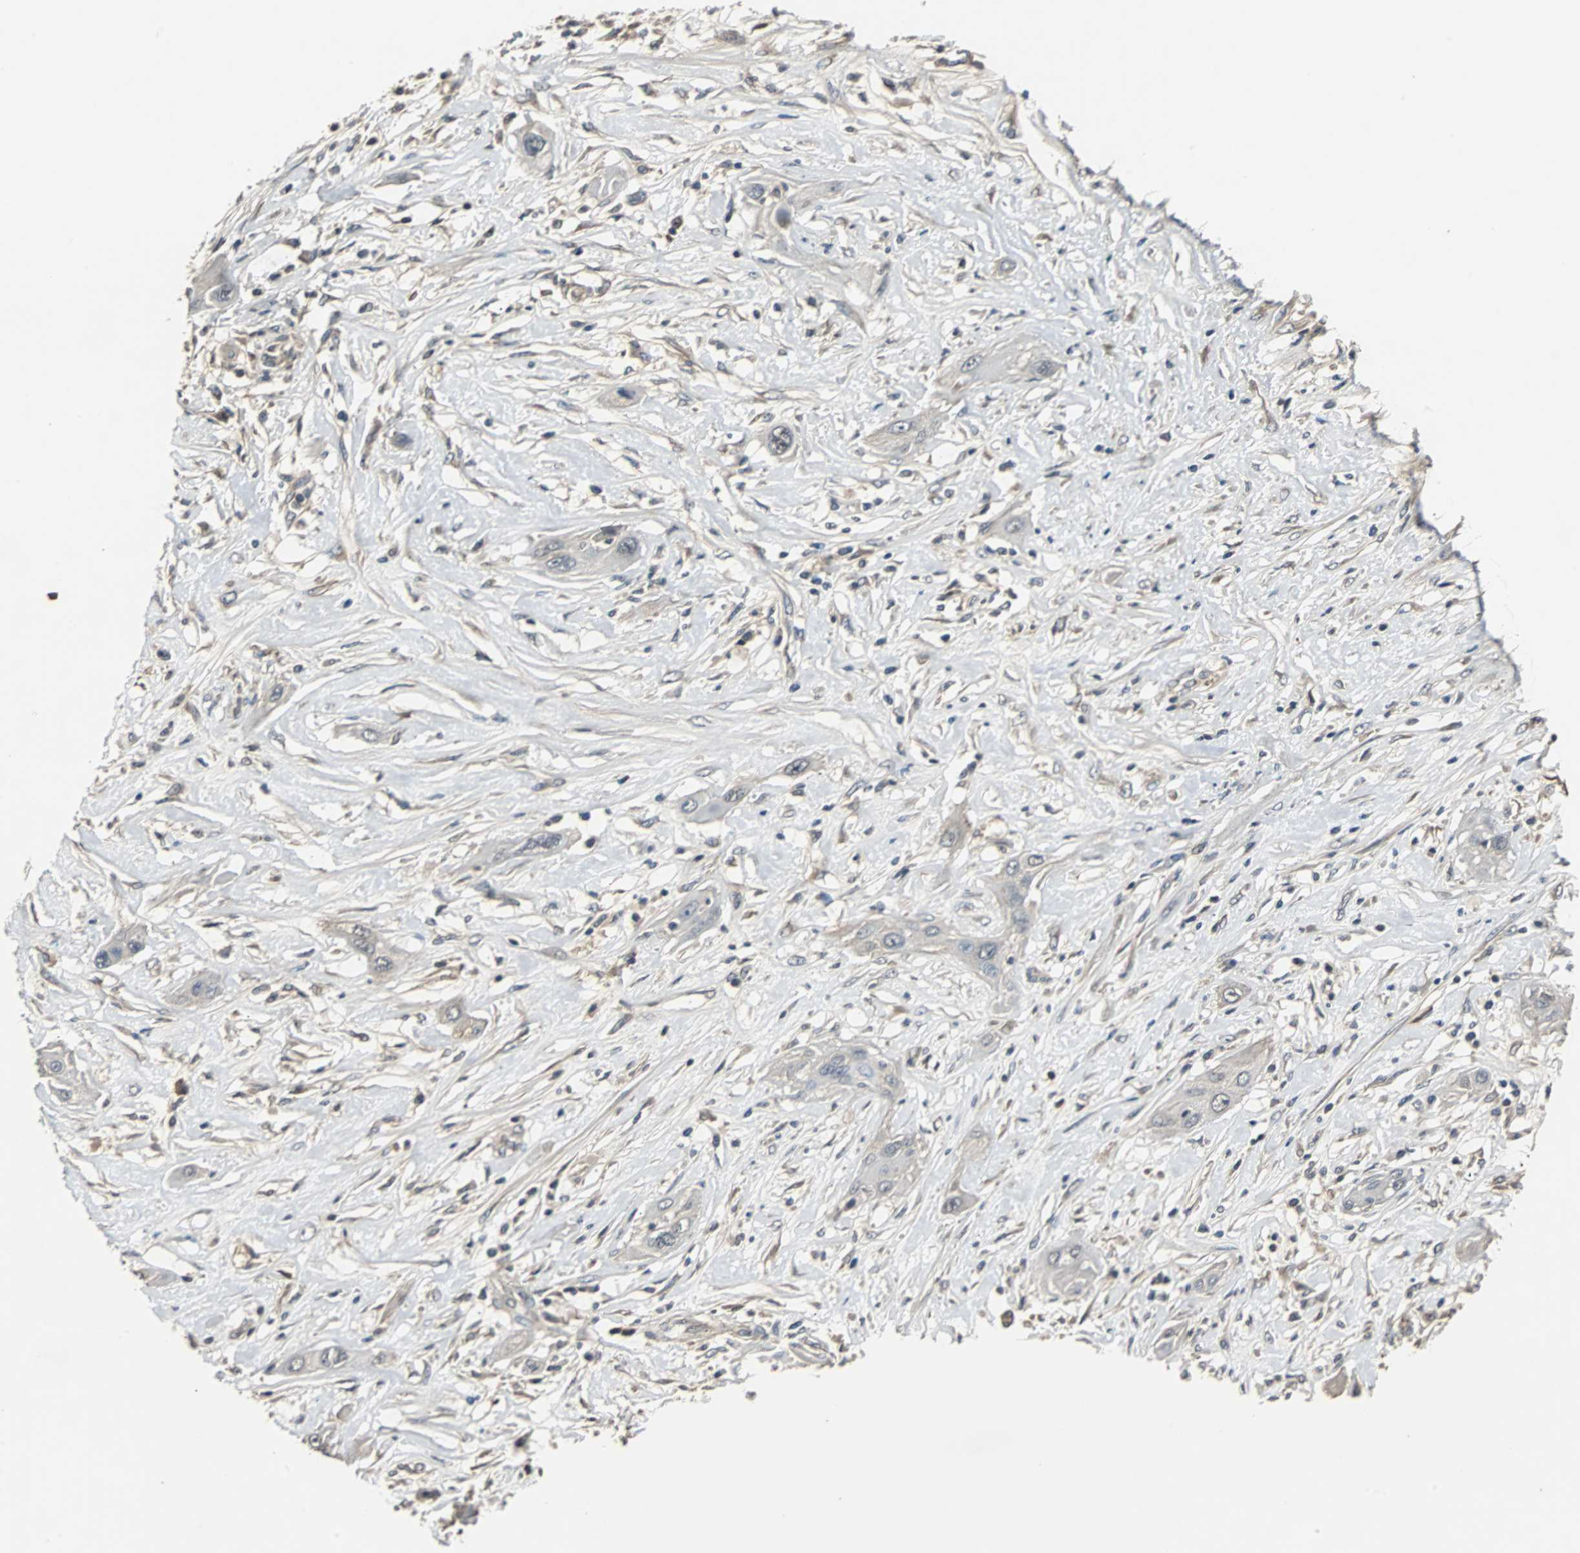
{"staining": {"intensity": "negative", "quantity": "none", "location": "none"}, "tissue": "lung cancer", "cell_type": "Tumor cells", "image_type": "cancer", "snomed": [{"axis": "morphology", "description": "Squamous cell carcinoma, NOS"}, {"axis": "topography", "description": "Lung"}], "caption": "Lung cancer (squamous cell carcinoma) was stained to show a protein in brown. There is no significant positivity in tumor cells.", "gene": "ABHD2", "patient": {"sex": "female", "age": 47}}